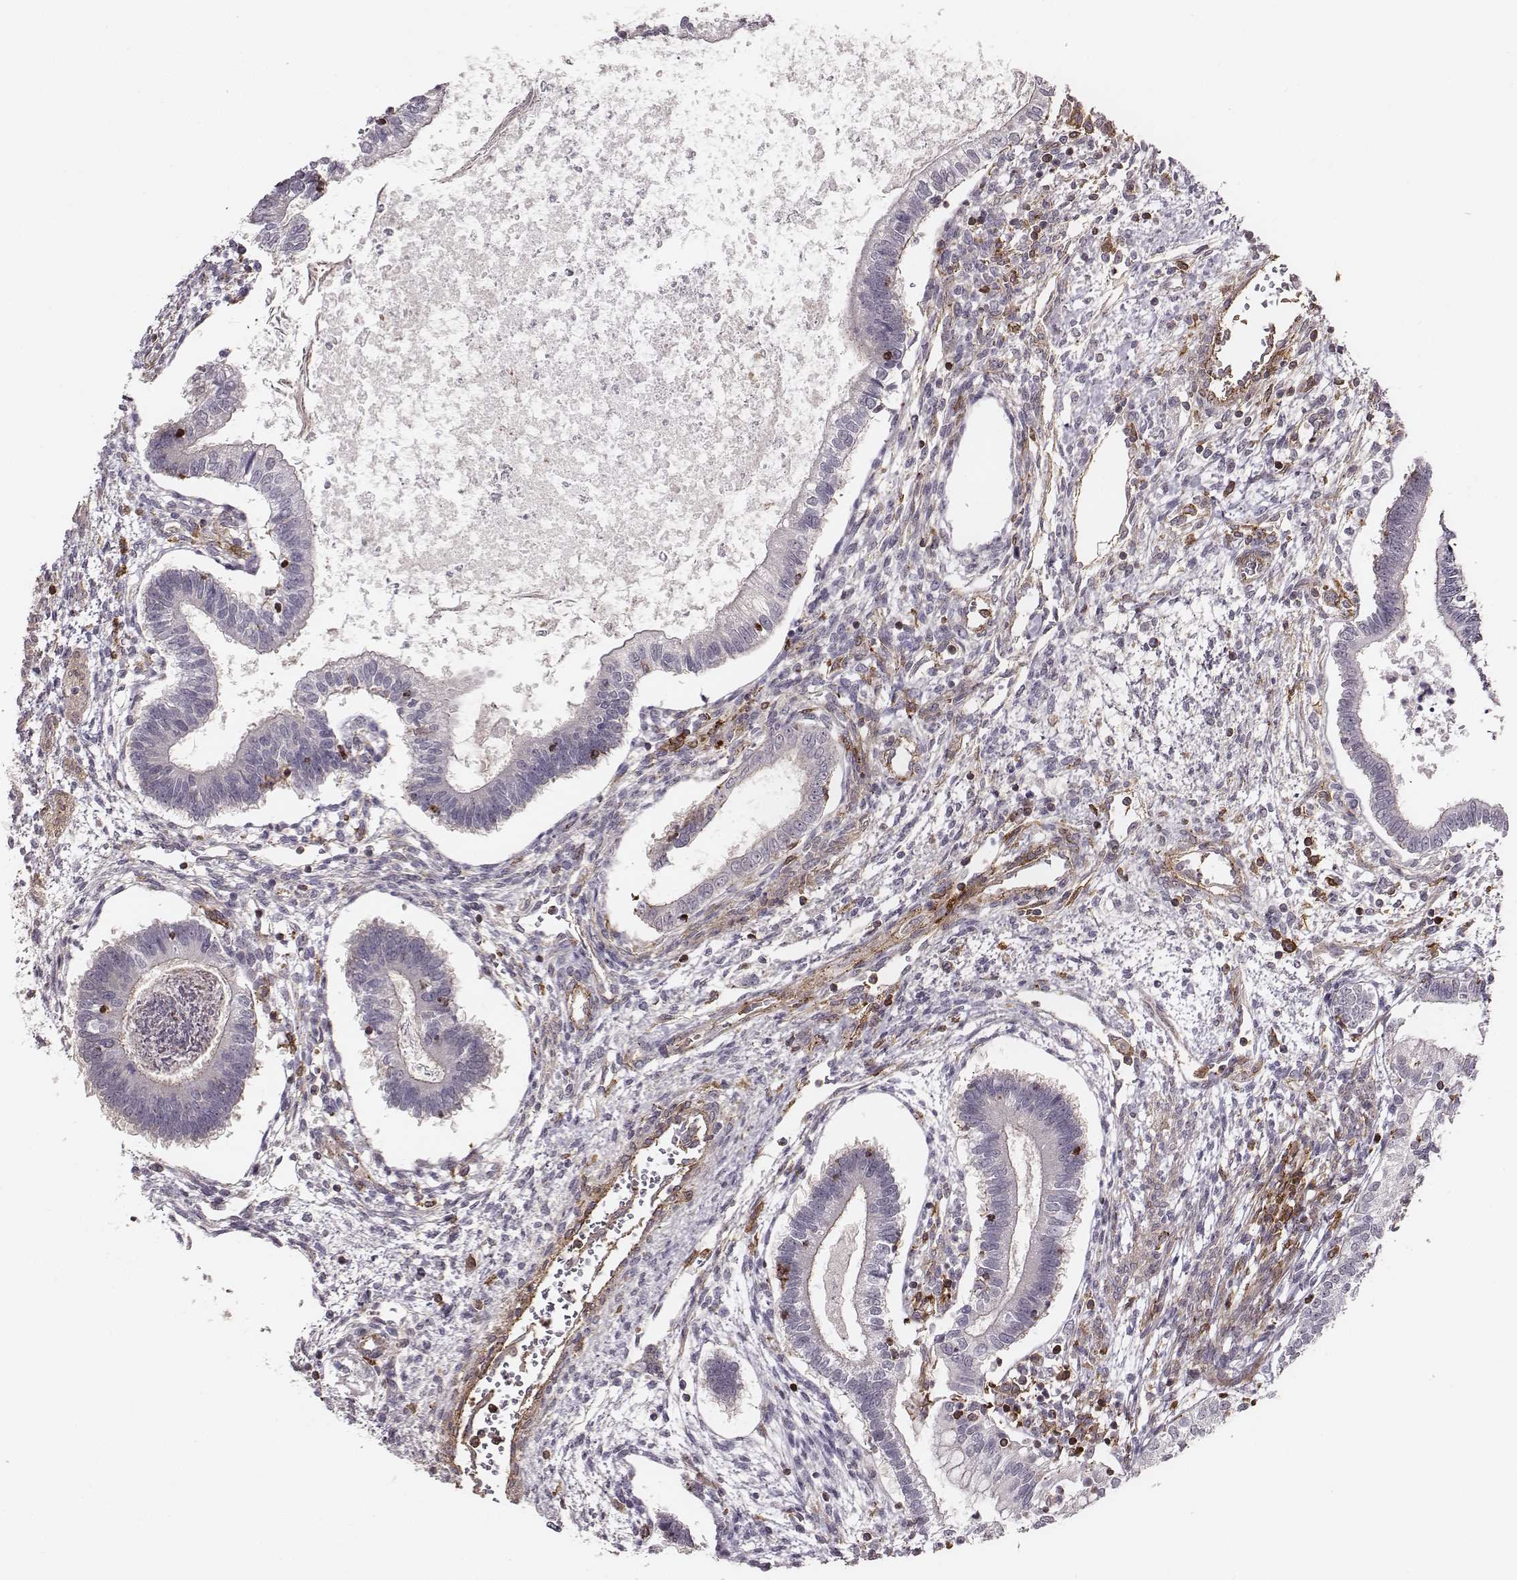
{"staining": {"intensity": "negative", "quantity": "none", "location": "none"}, "tissue": "testis cancer", "cell_type": "Tumor cells", "image_type": "cancer", "snomed": [{"axis": "morphology", "description": "Carcinoma, Embryonal, NOS"}, {"axis": "topography", "description": "Testis"}], "caption": "Testis cancer (embryonal carcinoma) was stained to show a protein in brown. There is no significant staining in tumor cells.", "gene": "ZYX", "patient": {"sex": "male", "age": 37}}